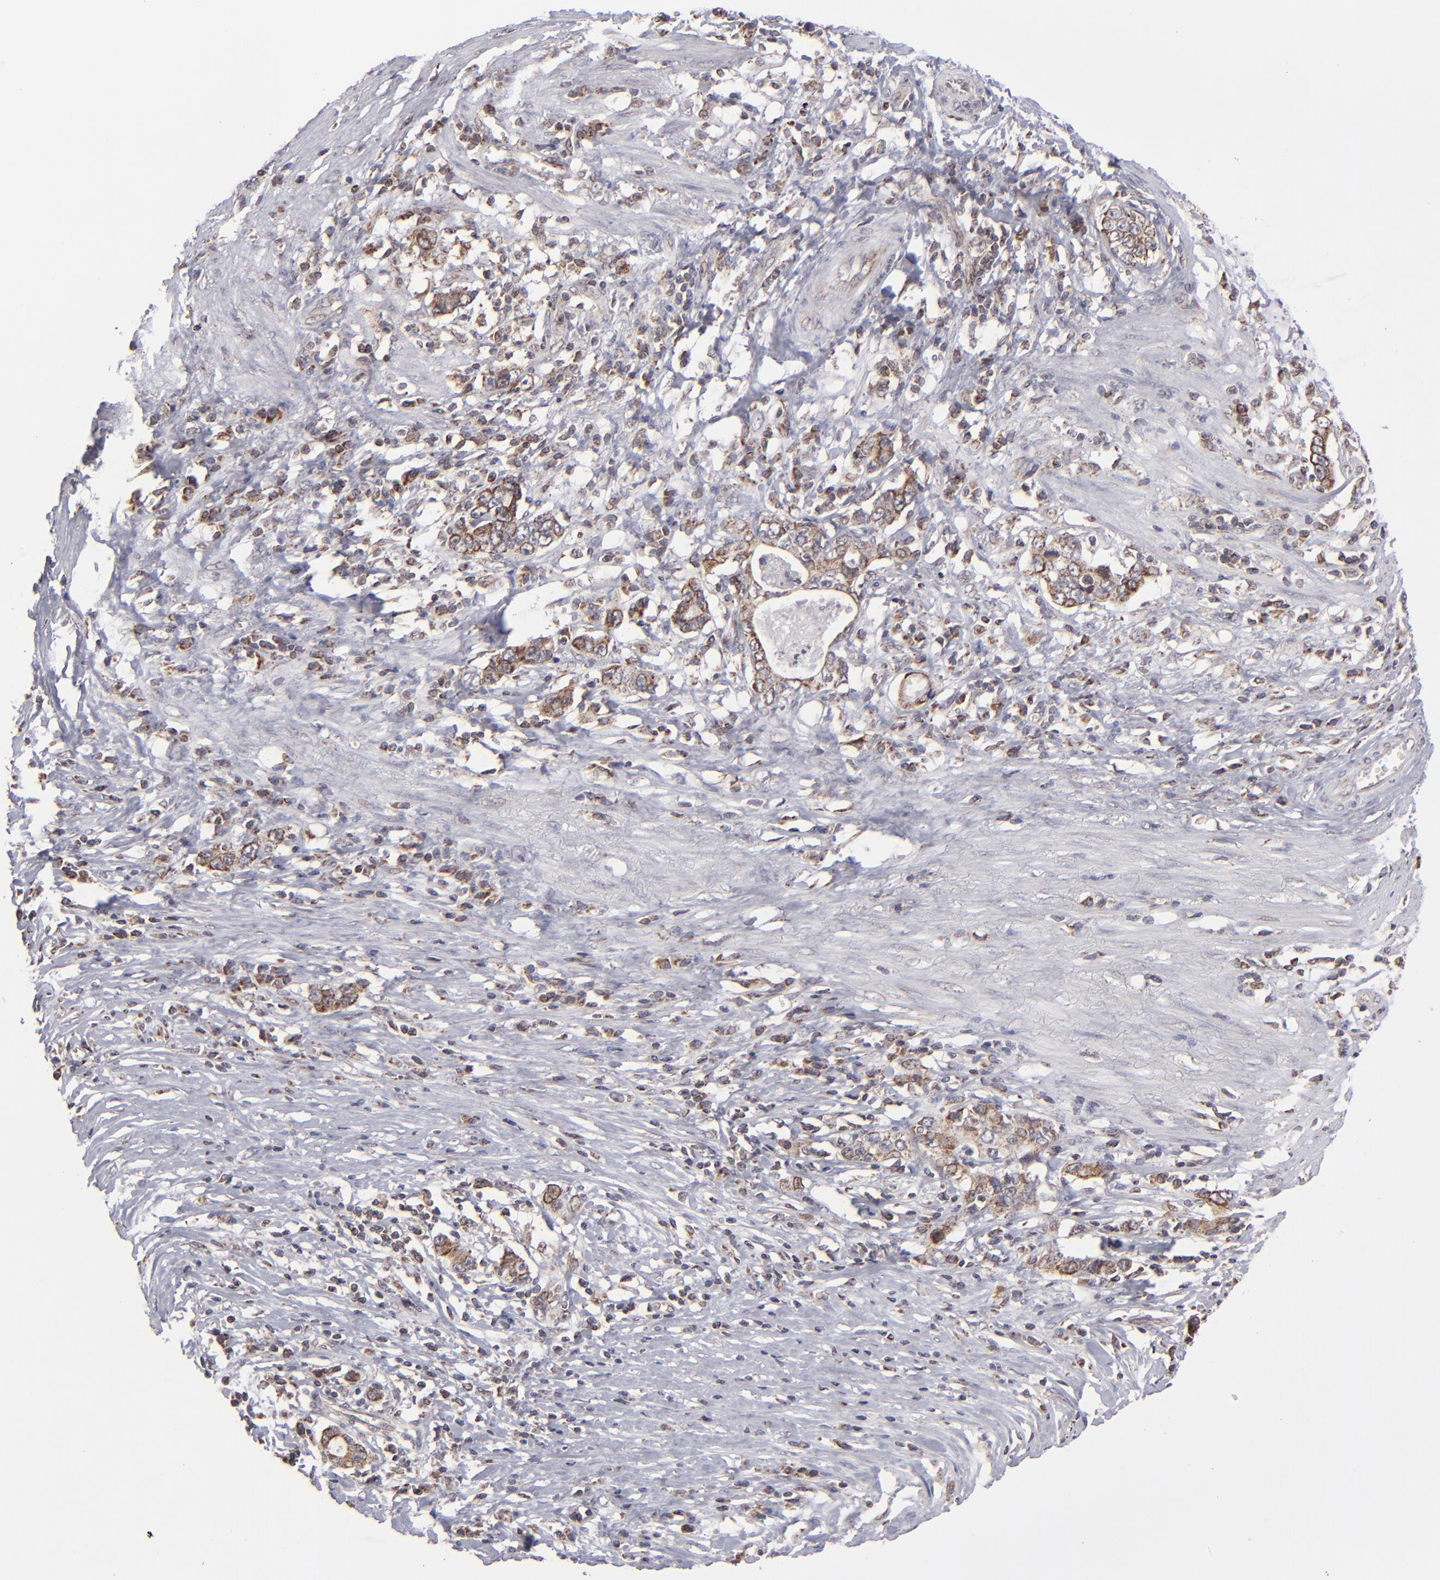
{"staining": {"intensity": "weak", "quantity": ">75%", "location": "cytoplasmic/membranous"}, "tissue": "stomach cancer", "cell_type": "Tumor cells", "image_type": "cancer", "snomed": [{"axis": "morphology", "description": "Adenocarcinoma, NOS"}, {"axis": "topography", "description": "Stomach, lower"}], "caption": "About >75% of tumor cells in human stomach cancer (adenocarcinoma) demonstrate weak cytoplasmic/membranous protein expression as visualized by brown immunohistochemical staining.", "gene": "SLC15A1", "patient": {"sex": "female", "age": 72}}